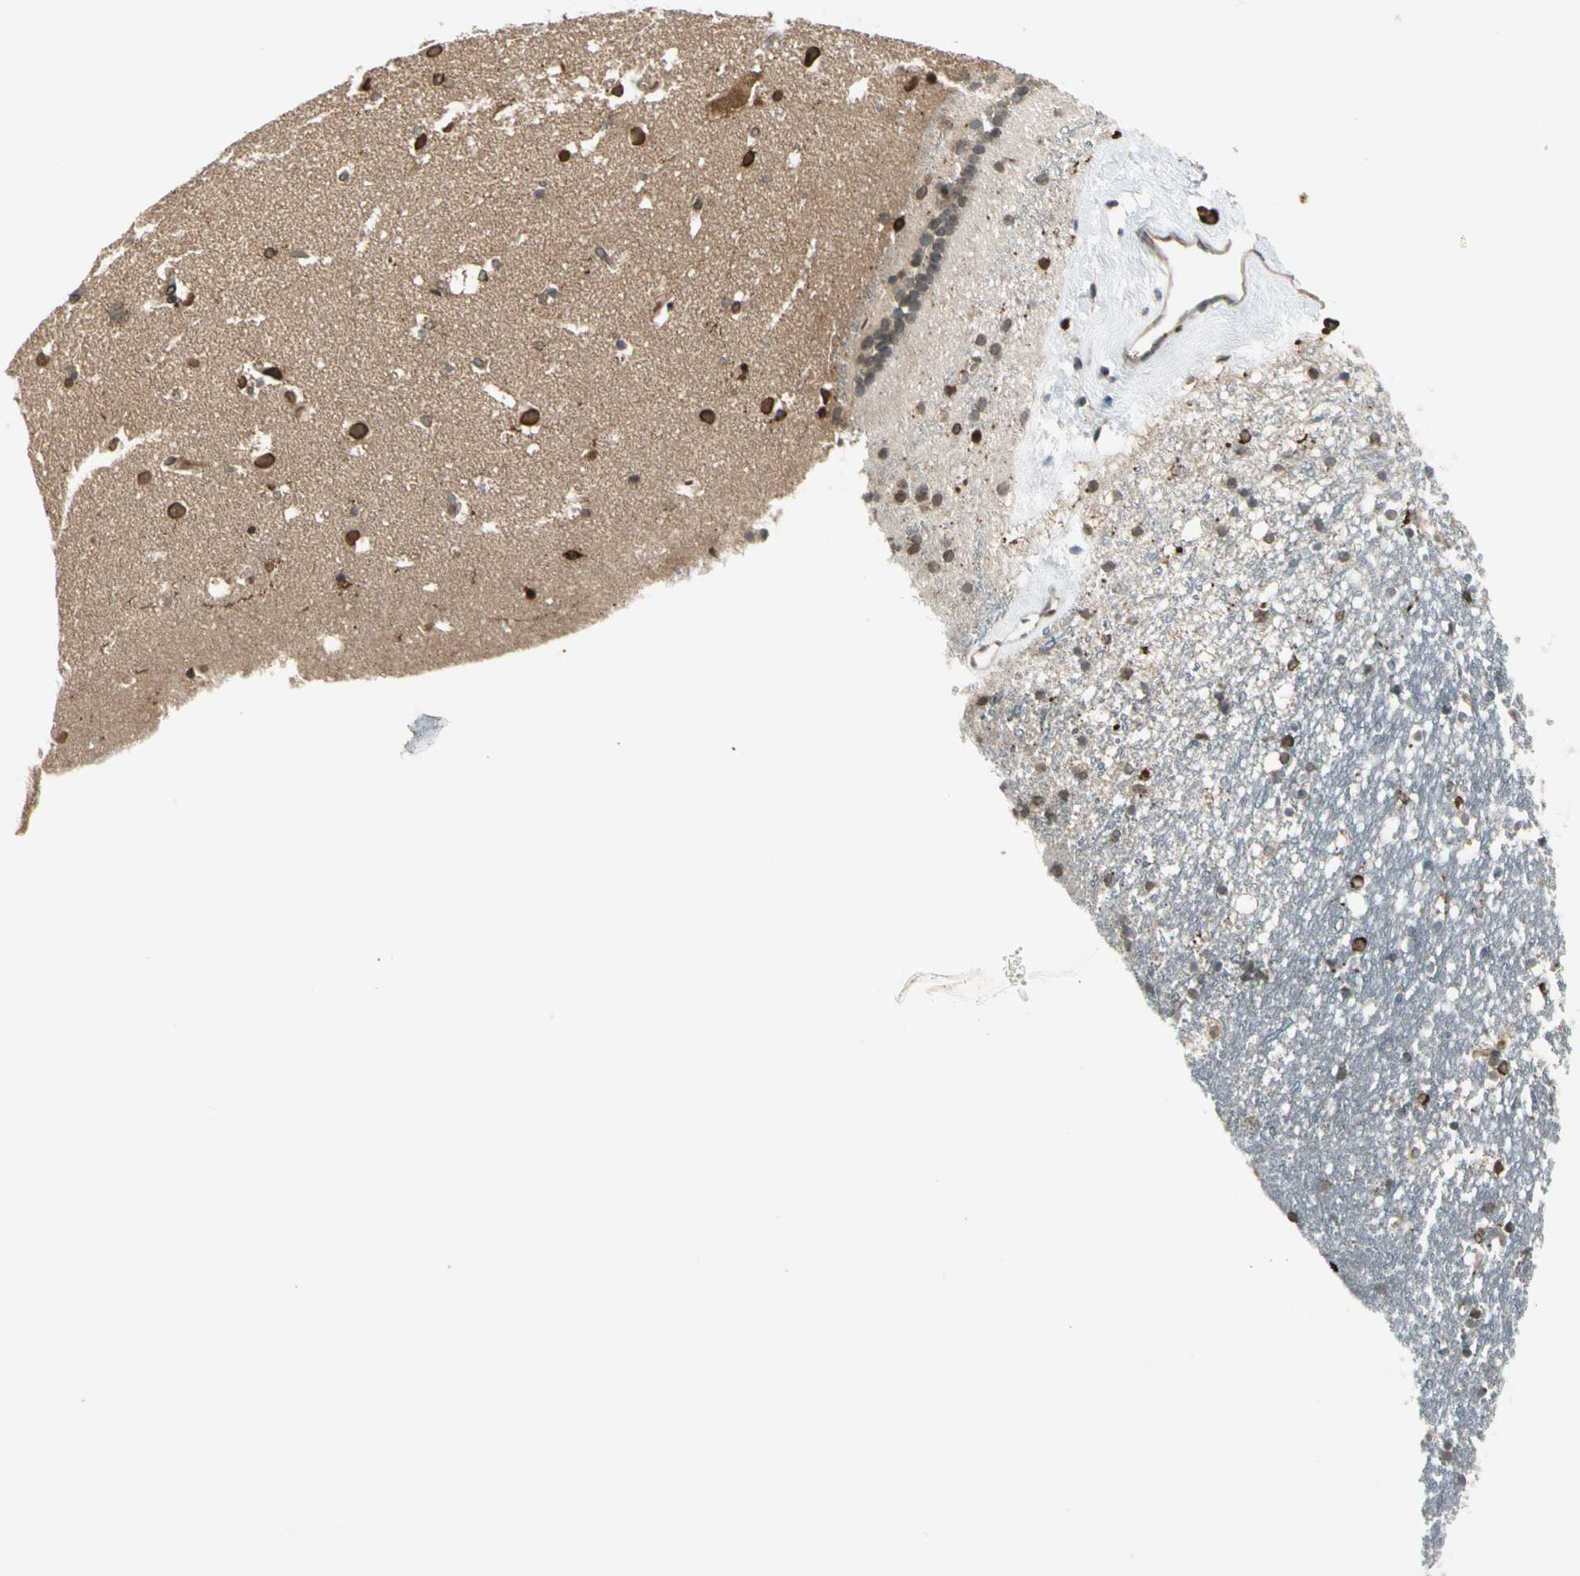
{"staining": {"intensity": "moderate", "quantity": "<25%", "location": "cytoplasmic/membranous,nuclear"}, "tissue": "caudate", "cell_type": "Glial cells", "image_type": "normal", "snomed": [{"axis": "morphology", "description": "Normal tissue, NOS"}, {"axis": "topography", "description": "Lateral ventricle wall"}], "caption": "Immunohistochemical staining of normal caudate shows <25% levels of moderate cytoplasmic/membranous,nuclear protein expression in approximately <25% of glial cells. Ihc stains the protein in brown and the nuclei are stained blue.", "gene": "TRIO", "patient": {"sex": "male", "age": 45}}